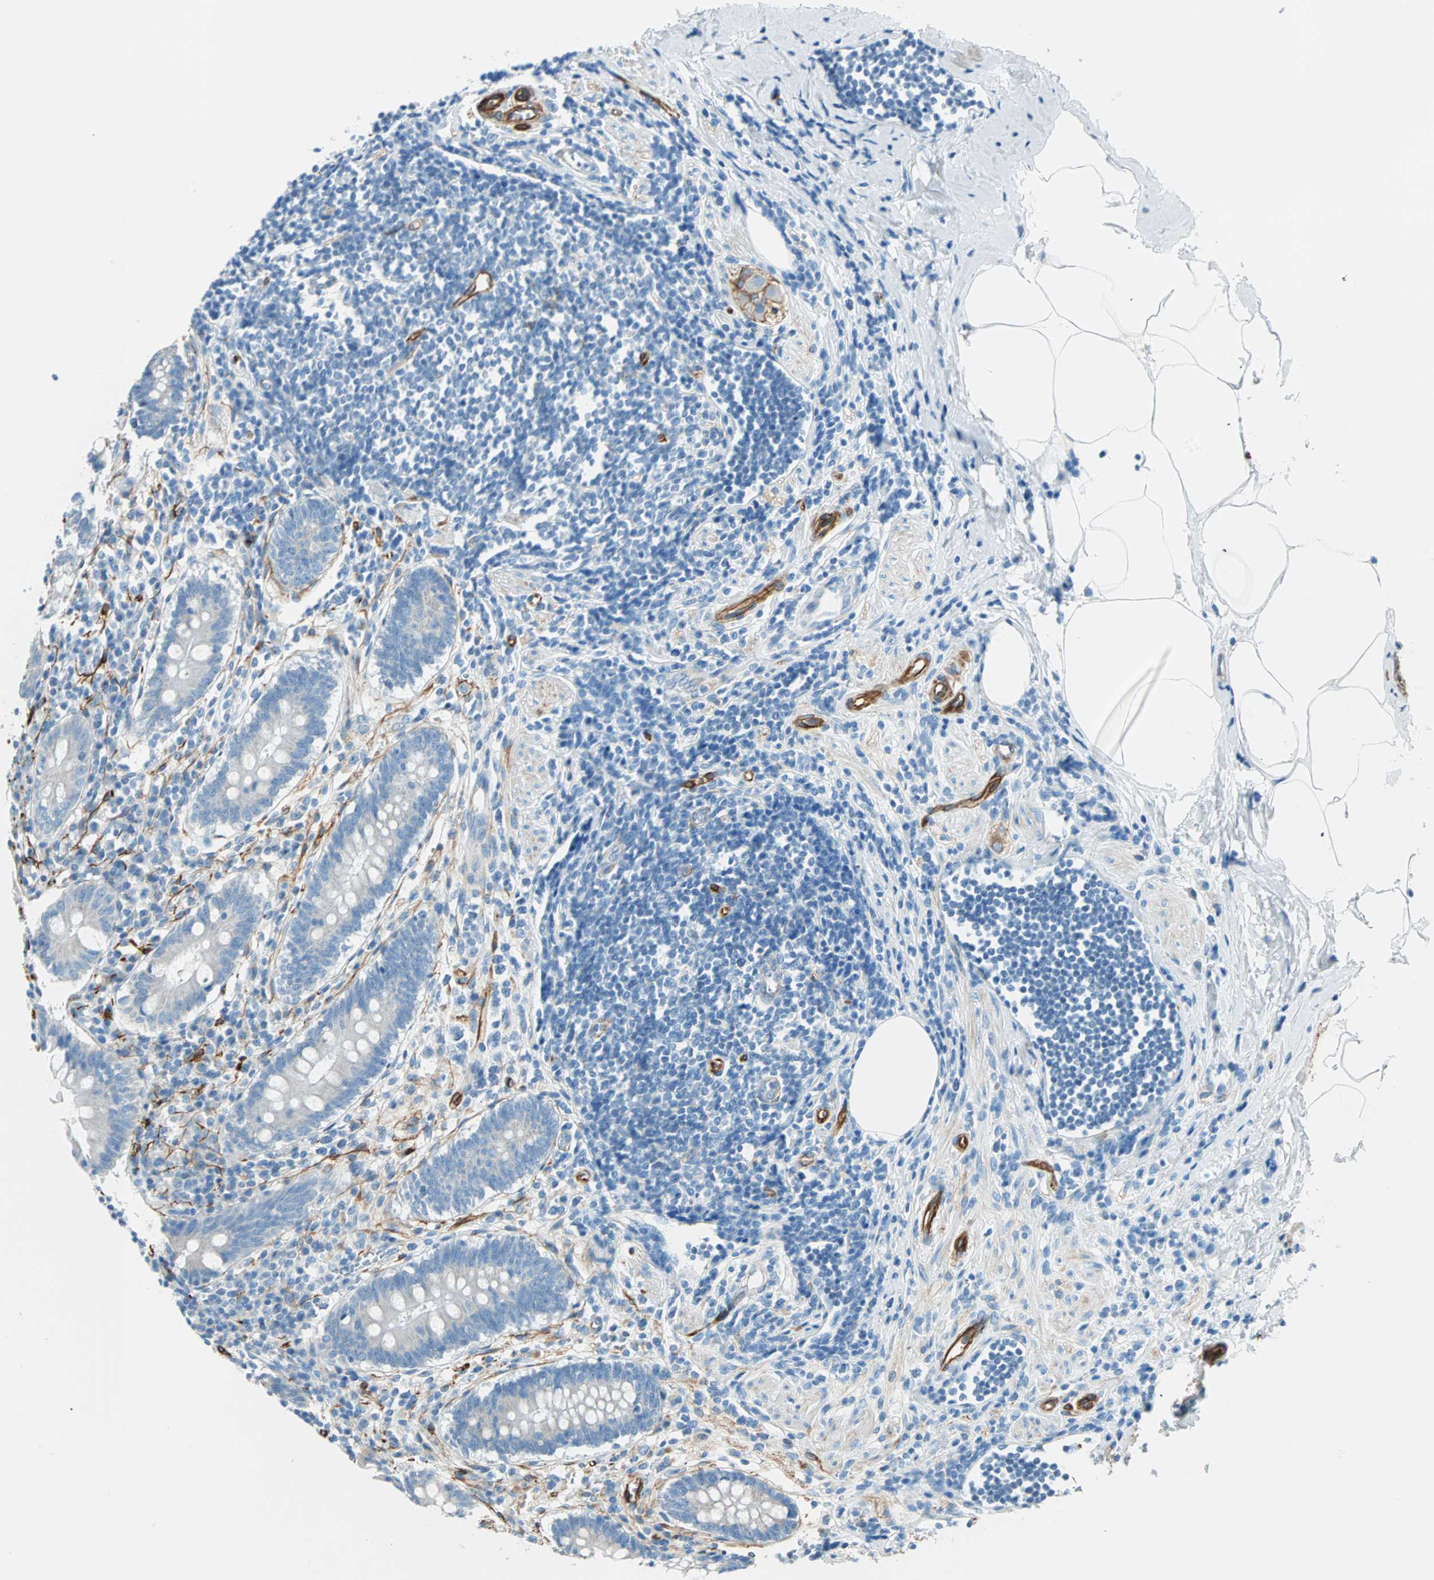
{"staining": {"intensity": "negative", "quantity": "none", "location": "none"}, "tissue": "appendix", "cell_type": "Glandular cells", "image_type": "normal", "snomed": [{"axis": "morphology", "description": "Normal tissue, NOS"}, {"axis": "topography", "description": "Appendix"}], "caption": "IHC image of unremarkable appendix stained for a protein (brown), which shows no positivity in glandular cells.", "gene": "NES", "patient": {"sex": "female", "age": 50}}